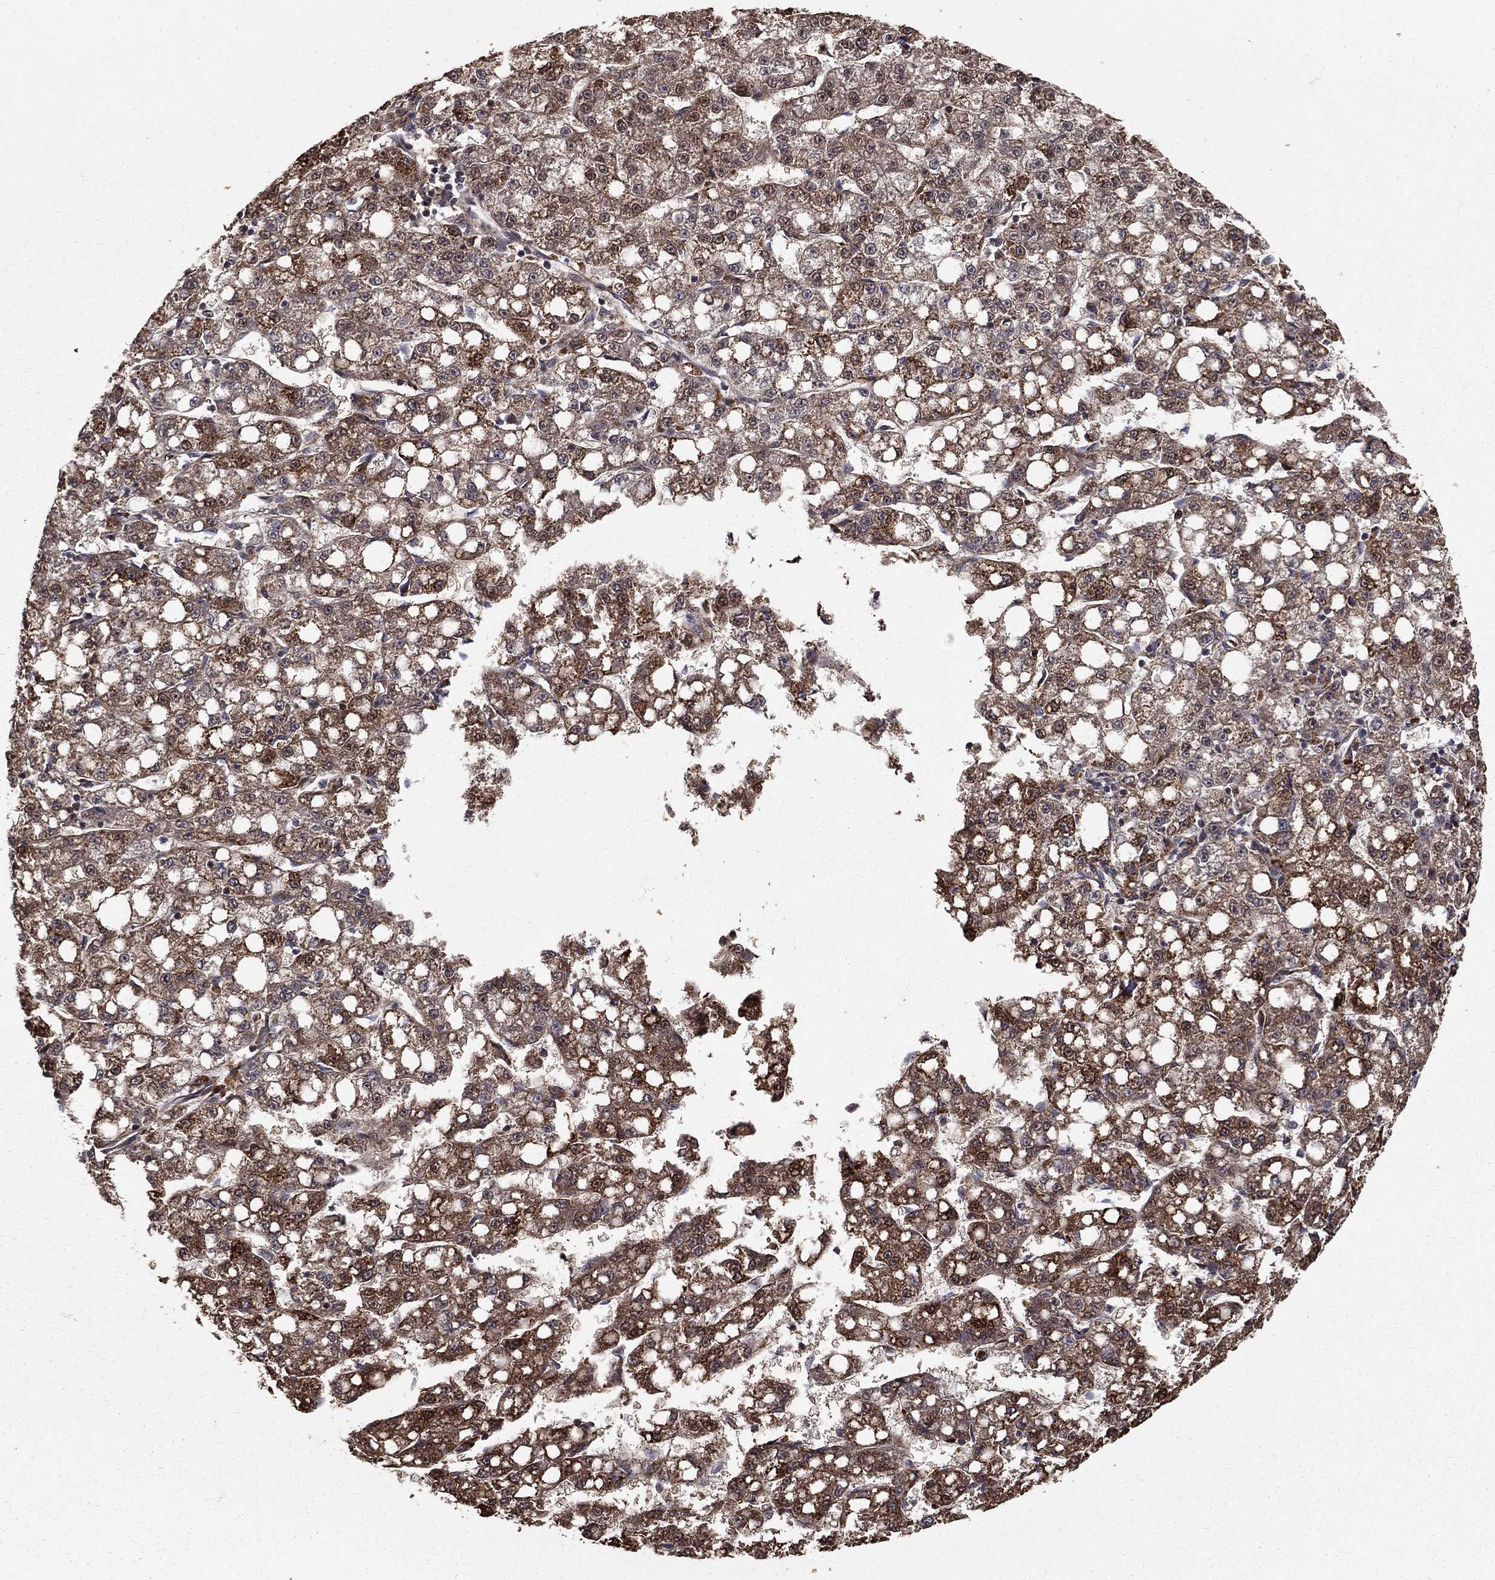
{"staining": {"intensity": "strong", "quantity": ">75%", "location": "cytoplasmic/membranous"}, "tissue": "liver cancer", "cell_type": "Tumor cells", "image_type": "cancer", "snomed": [{"axis": "morphology", "description": "Carcinoma, Hepatocellular, NOS"}, {"axis": "topography", "description": "Liver"}], "caption": "An immunohistochemistry (IHC) micrograph of tumor tissue is shown. Protein staining in brown highlights strong cytoplasmic/membranous positivity in liver cancer within tumor cells.", "gene": "ACOT13", "patient": {"sex": "female", "age": 65}}